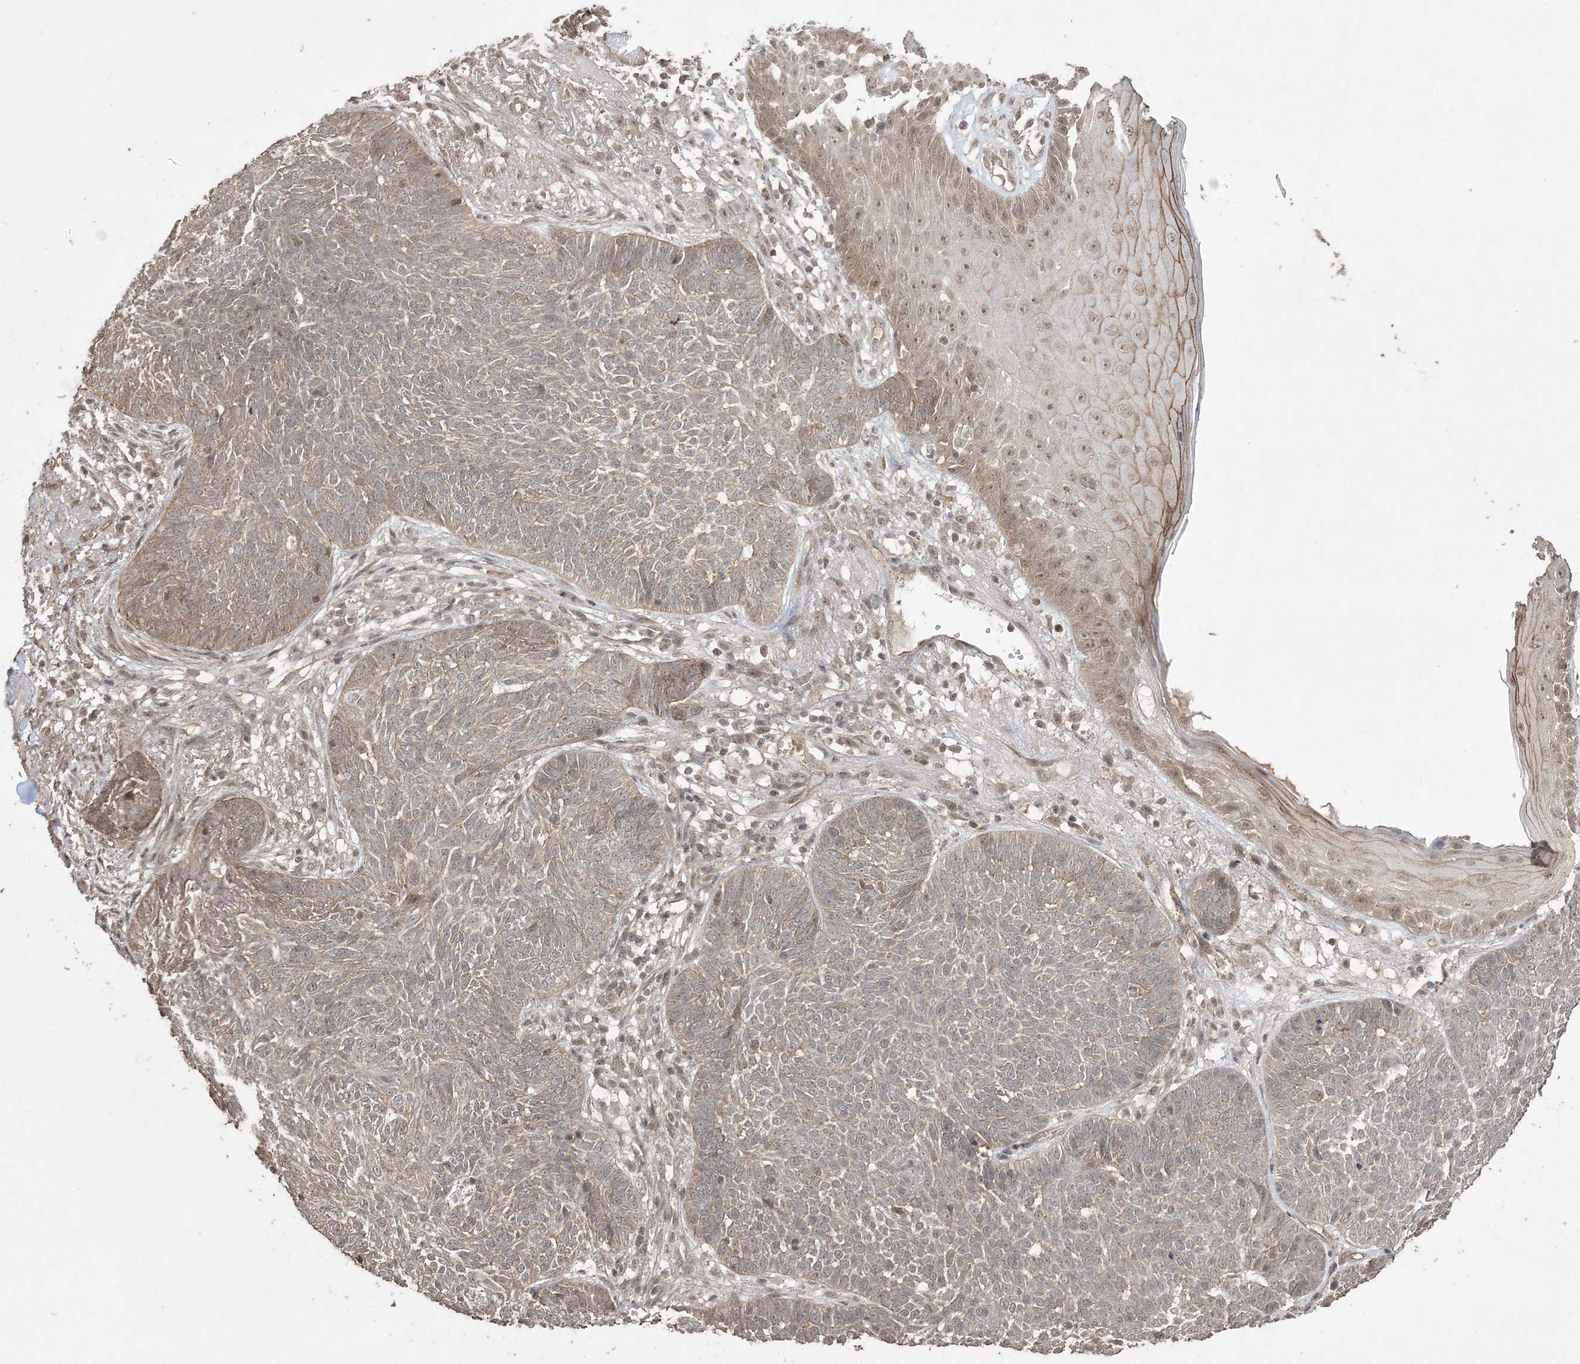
{"staining": {"intensity": "weak", "quantity": "25%-75%", "location": "cytoplasmic/membranous"}, "tissue": "skin cancer", "cell_type": "Tumor cells", "image_type": "cancer", "snomed": [{"axis": "morphology", "description": "Normal tissue, NOS"}, {"axis": "morphology", "description": "Basal cell carcinoma"}, {"axis": "topography", "description": "Skin"}], "caption": "Weak cytoplasmic/membranous staining for a protein is present in approximately 25%-75% of tumor cells of basal cell carcinoma (skin) using immunohistochemistry (IHC).", "gene": "EHHADH", "patient": {"sex": "male", "age": 64}}